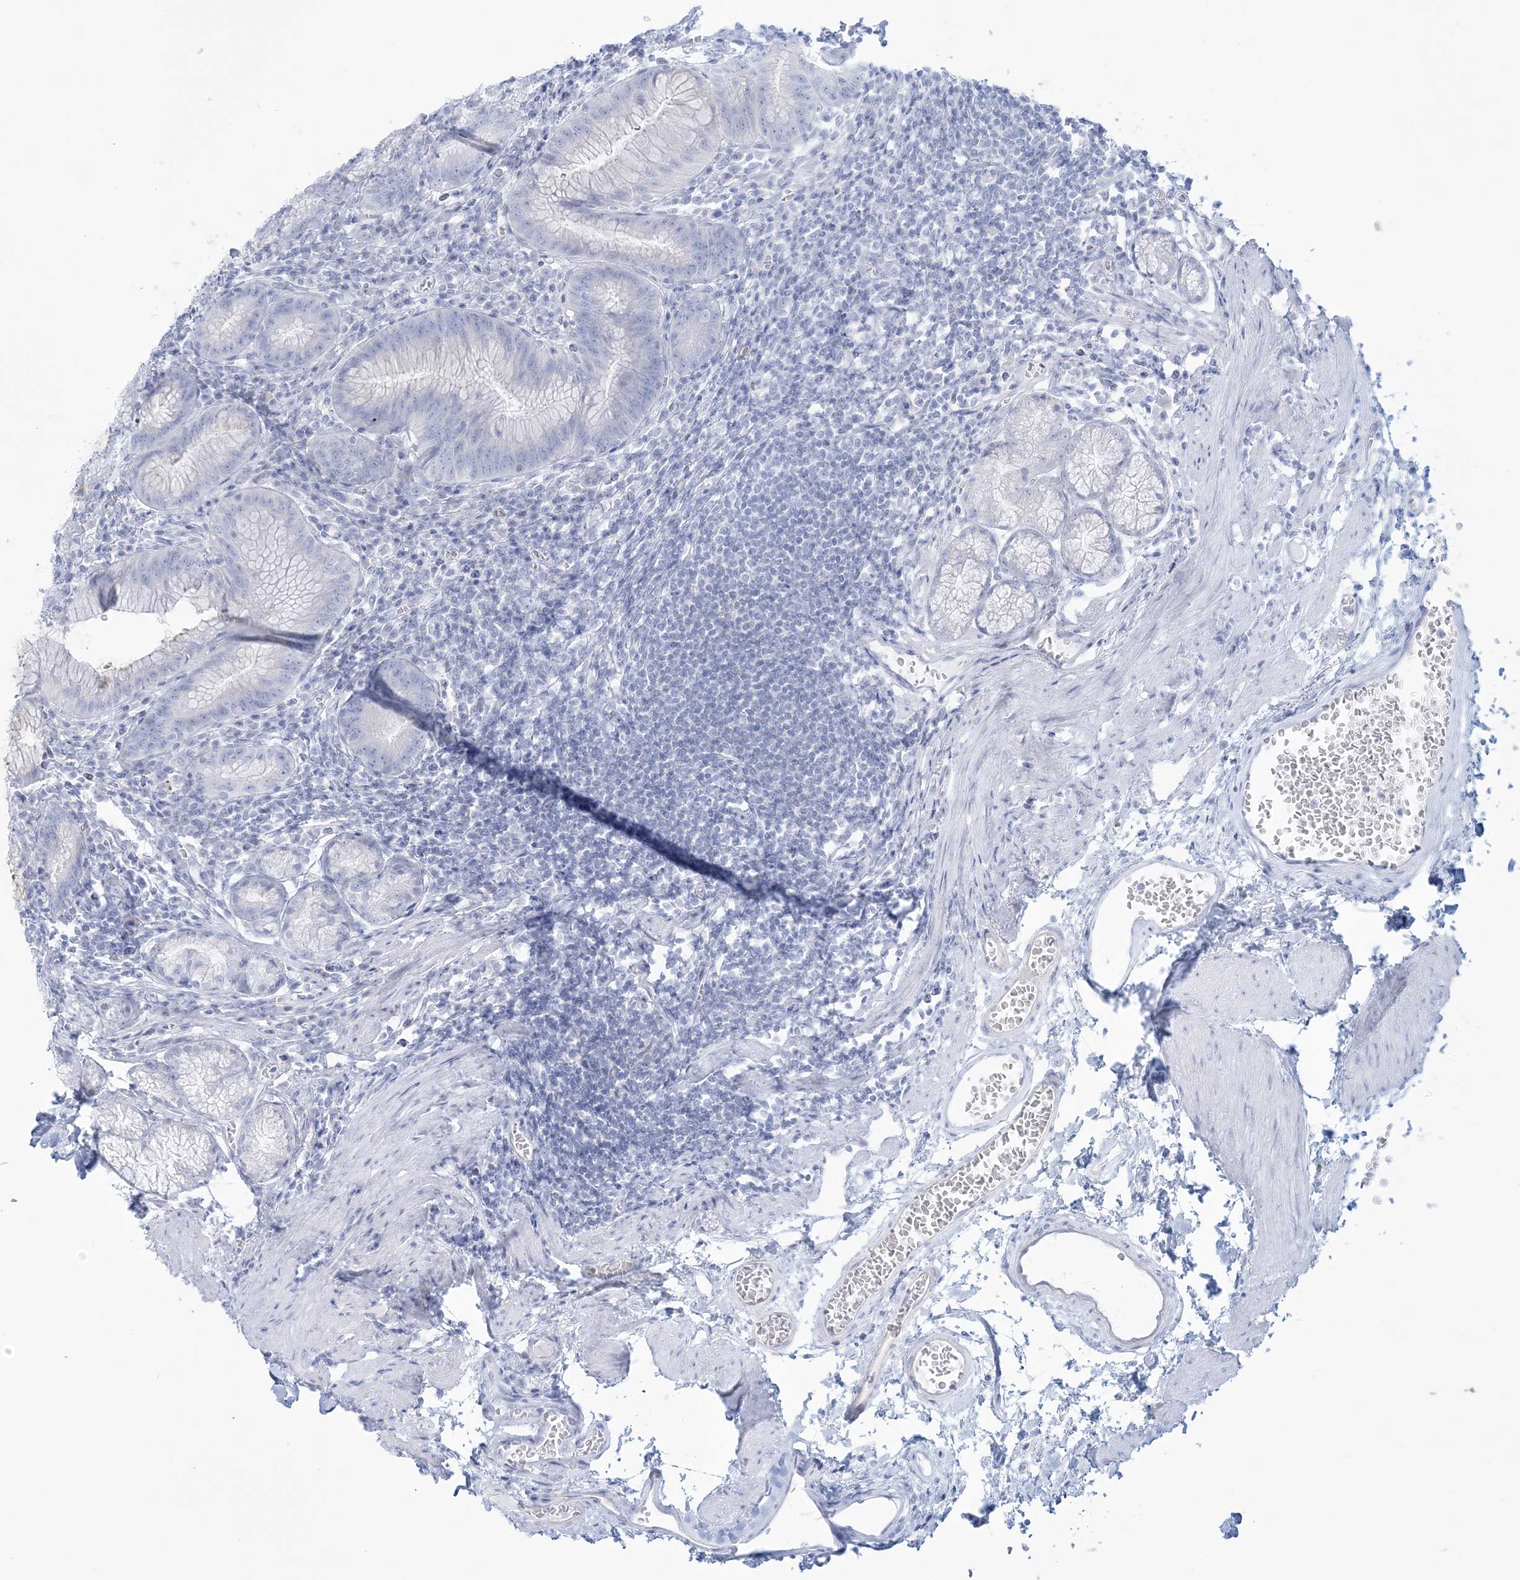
{"staining": {"intensity": "negative", "quantity": "none", "location": "none"}, "tissue": "stomach", "cell_type": "Glandular cells", "image_type": "normal", "snomed": [{"axis": "morphology", "description": "Normal tissue, NOS"}, {"axis": "topography", "description": "Stomach"}], "caption": "Photomicrograph shows no significant protein positivity in glandular cells of normal stomach. The staining was performed using DAB (3,3'-diaminobenzidine) to visualize the protein expression in brown, while the nuclei were stained in blue with hematoxylin (Magnification: 20x).", "gene": "ADGB", "patient": {"sex": "male", "age": 55}}